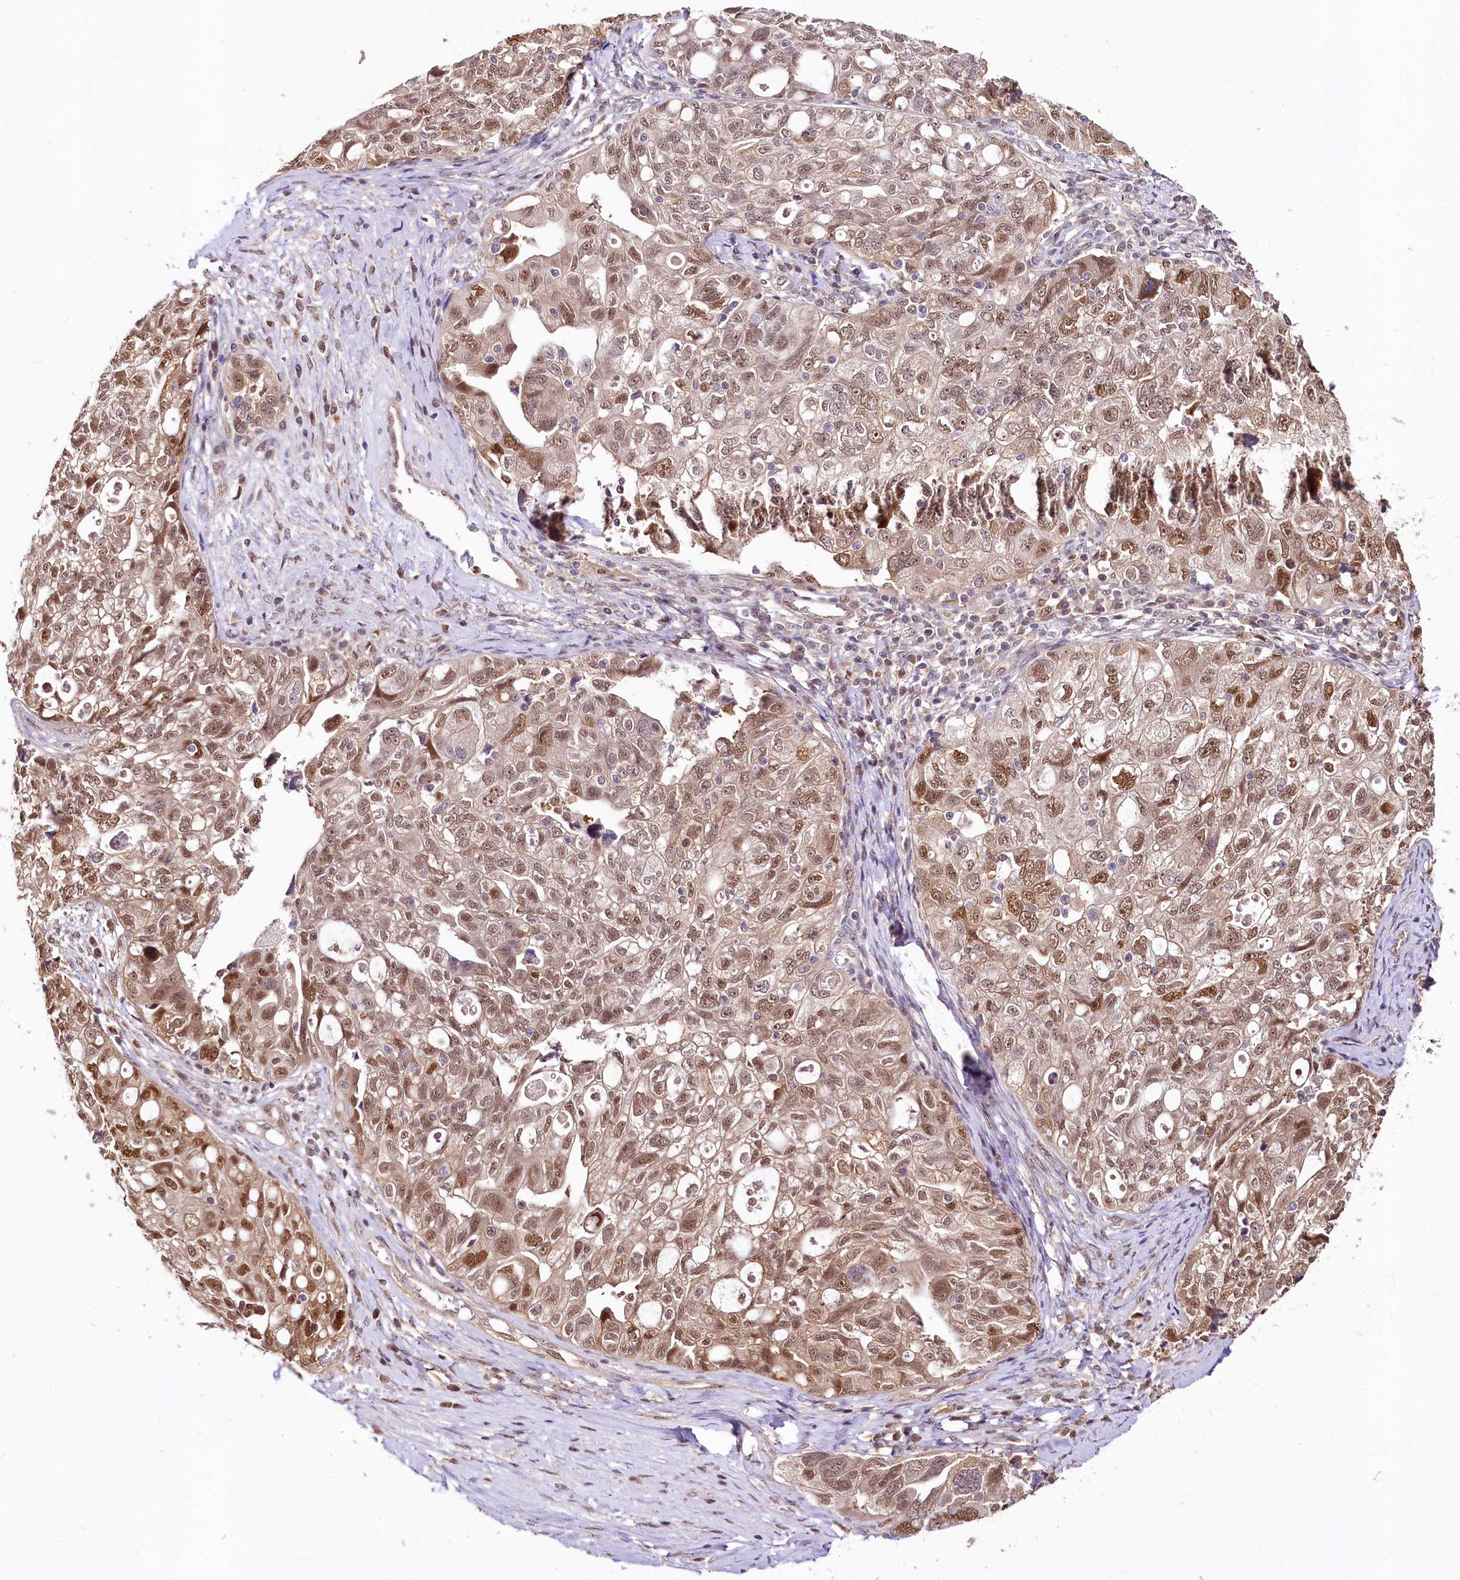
{"staining": {"intensity": "moderate", "quantity": ">75%", "location": "nuclear"}, "tissue": "ovarian cancer", "cell_type": "Tumor cells", "image_type": "cancer", "snomed": [{"axis": "morphology", "description": "Carcinoma, NOS"}, {"axis": "morphology", "description": "Cystadenocarcinoma, serous, NOS"}, {"axis": "topography", "description": "Ovary"}], "caption": "A histopathology image of human ovarian cancer stained for a protein displays moderate nuclear brown staining in tumor cells.", "gene": "GNL3L", "patient": {"sex": "female", "age": 69}}